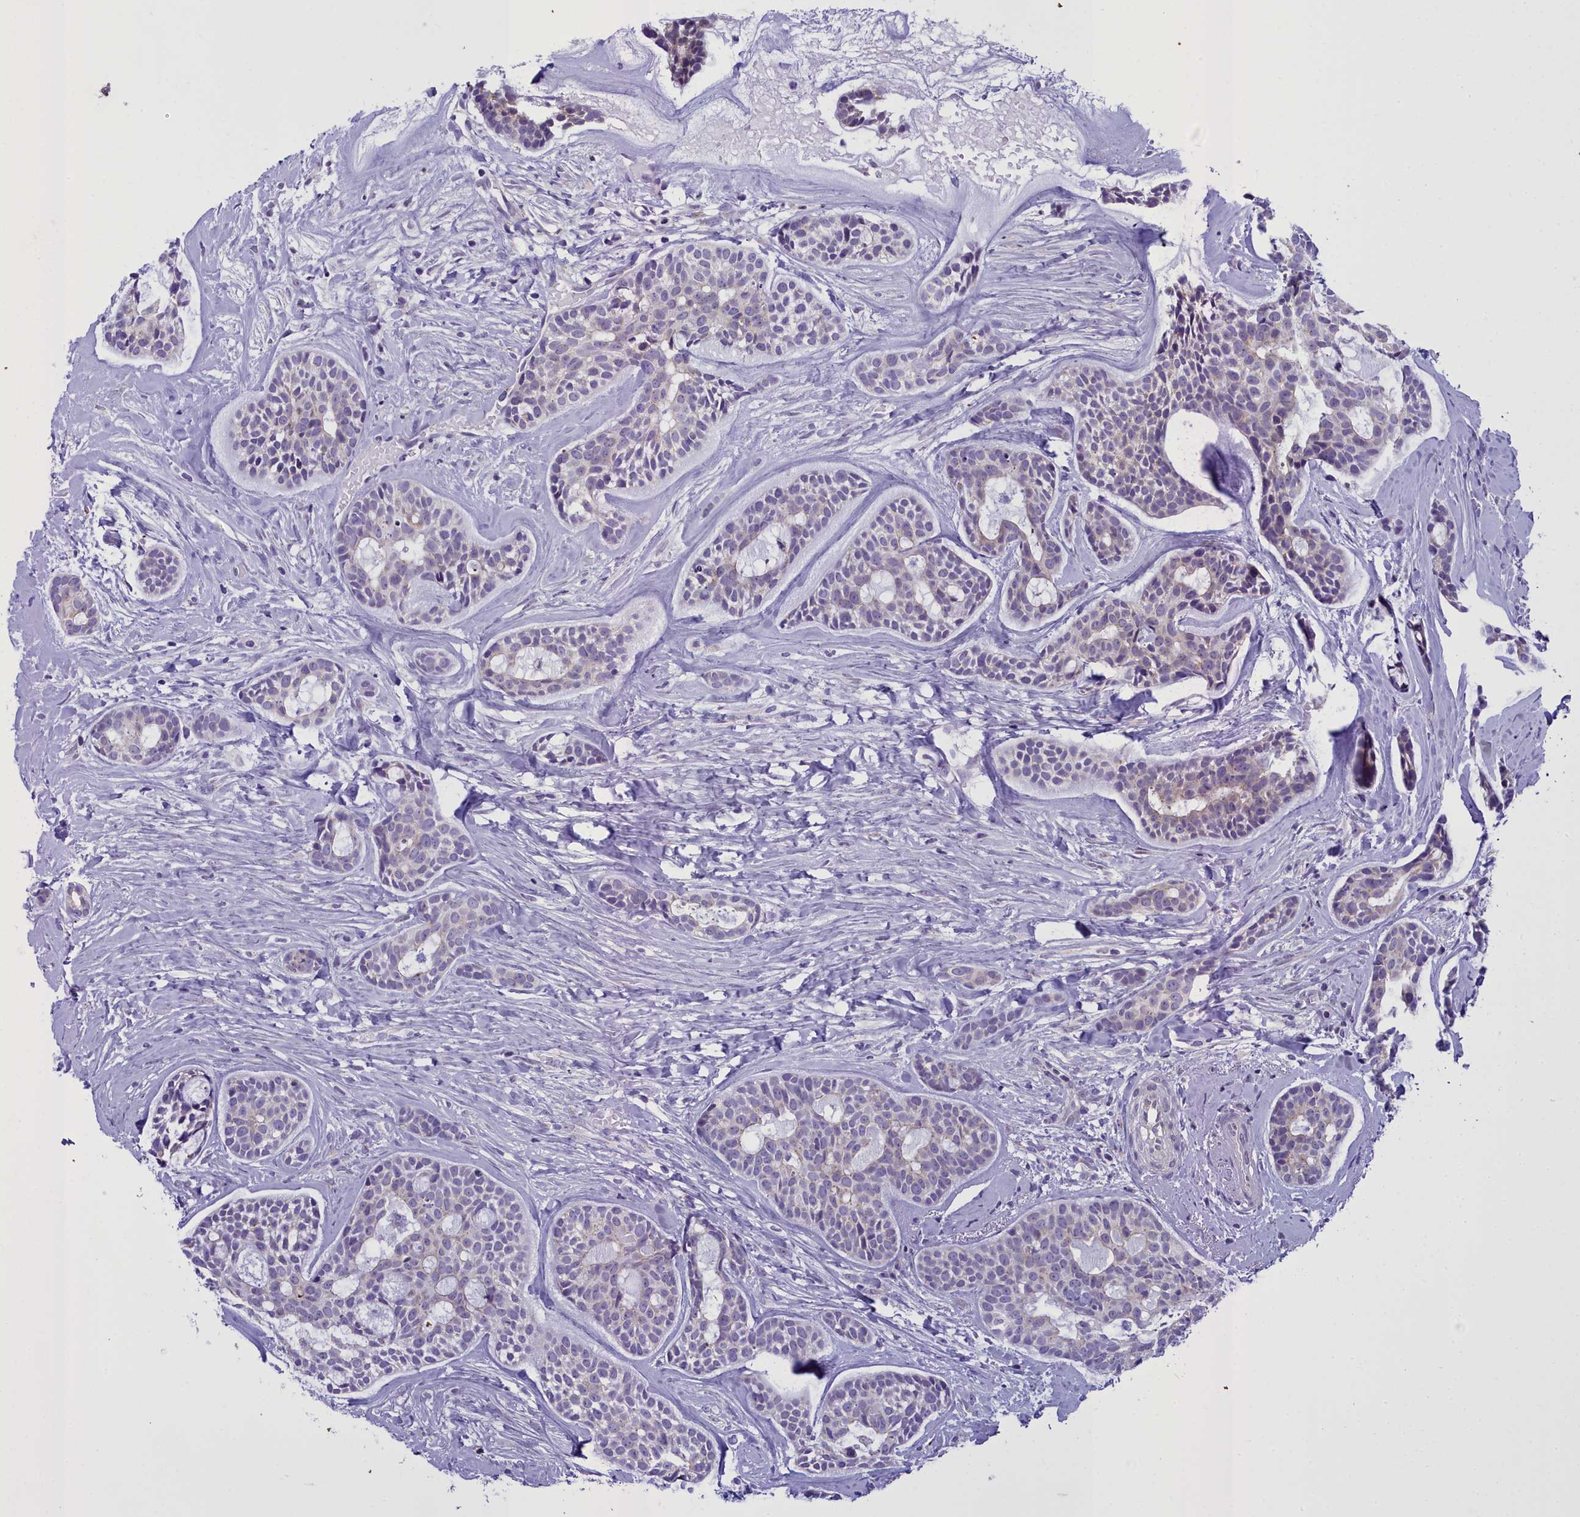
{"staining": {"intensity": "weak", "quantity": "<25%", "location": "cytoplasmic/membranous"}, "tissue": "head and neck cancer", "cell_type": "Tumor cells", "image_type": "cancer", "snomed": [{"axis": "morphology", "description": "Normal tissue, NOS"}, {"axis": "morphology", "description": "Adenocarcinoma, NOS"}, {"axis": "topography", "description": "Subcutis"}, {"axis": "topography", "description": "Nasopharynx"}, {"axis": "topography", "description": "Head-Neck"}], "caption": "IHC photomicrograph of neoplastic tissue: human head and neck cancer (adenocarcinoma) stained with DAB demonstrates no significant protein expression in tumor cells.", "gene": "B9D2", "patient": {"sex": "female", "age": 73}}